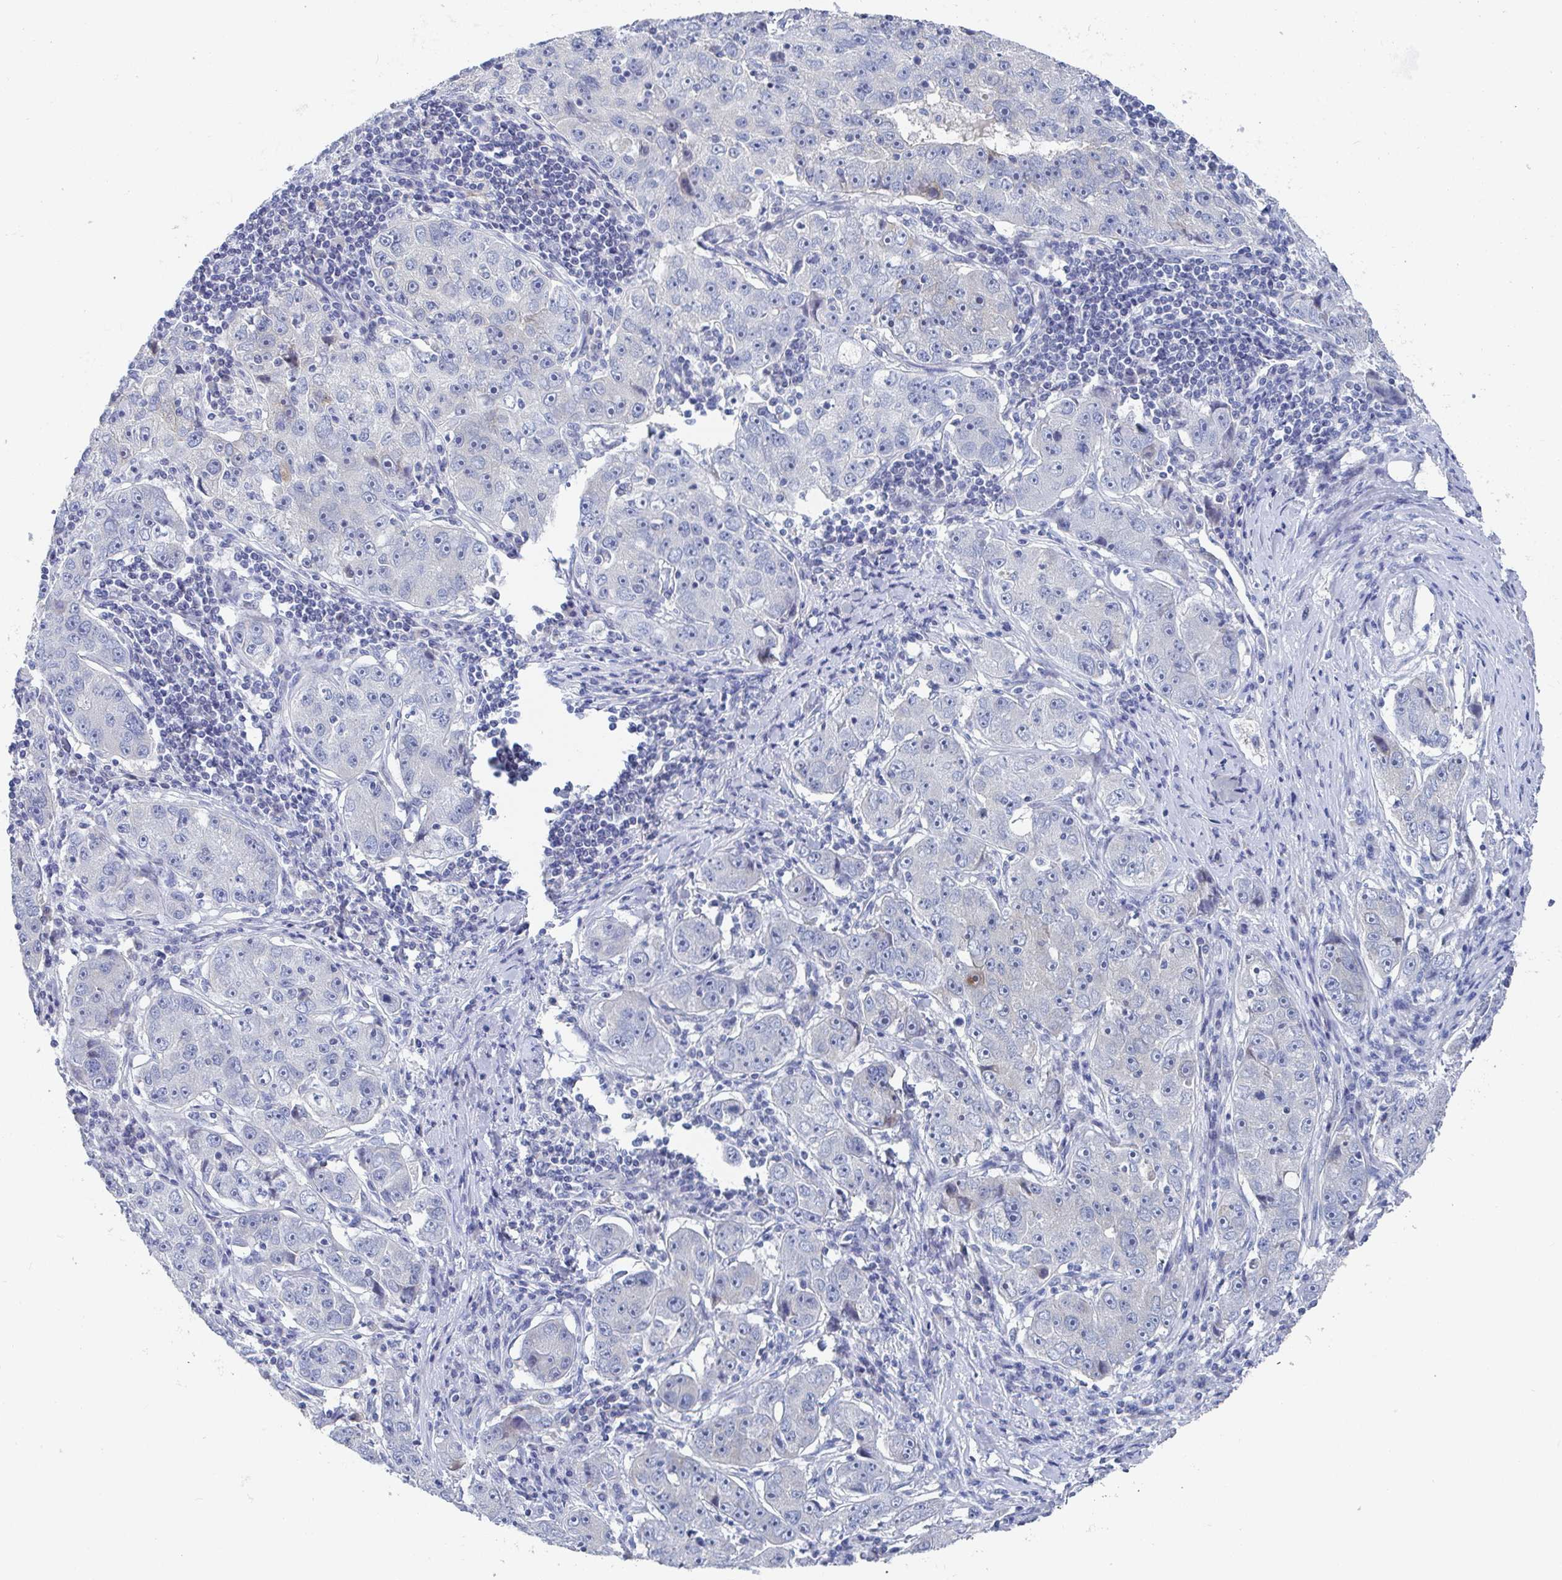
{"staining": {"intensity": "negative", "quantity": "none", "location": "none"}, "tissue": "lung cancer", "cell_type": "Tumor cells", "image_type": "cancer", "snomed": [{"axis": "morphology", "description": "Normal morphology"}, {"axis": "morphology", "description": "Adenocarcinoma, NOS"}, {"axis": "topography", "description": "Lymph node"}, {"axis": "topography", "description": "Lung"}], "caption": "The immunohistochemistry image has no significant positivity in tumor cells of lung cancer (adenocarcinoma) tissue. (Immunohistochemistry (ihc), brightfield microscopy, high magnification).", "gene": "ZNF430", "patient": {"sex": "female", "age": 57}}